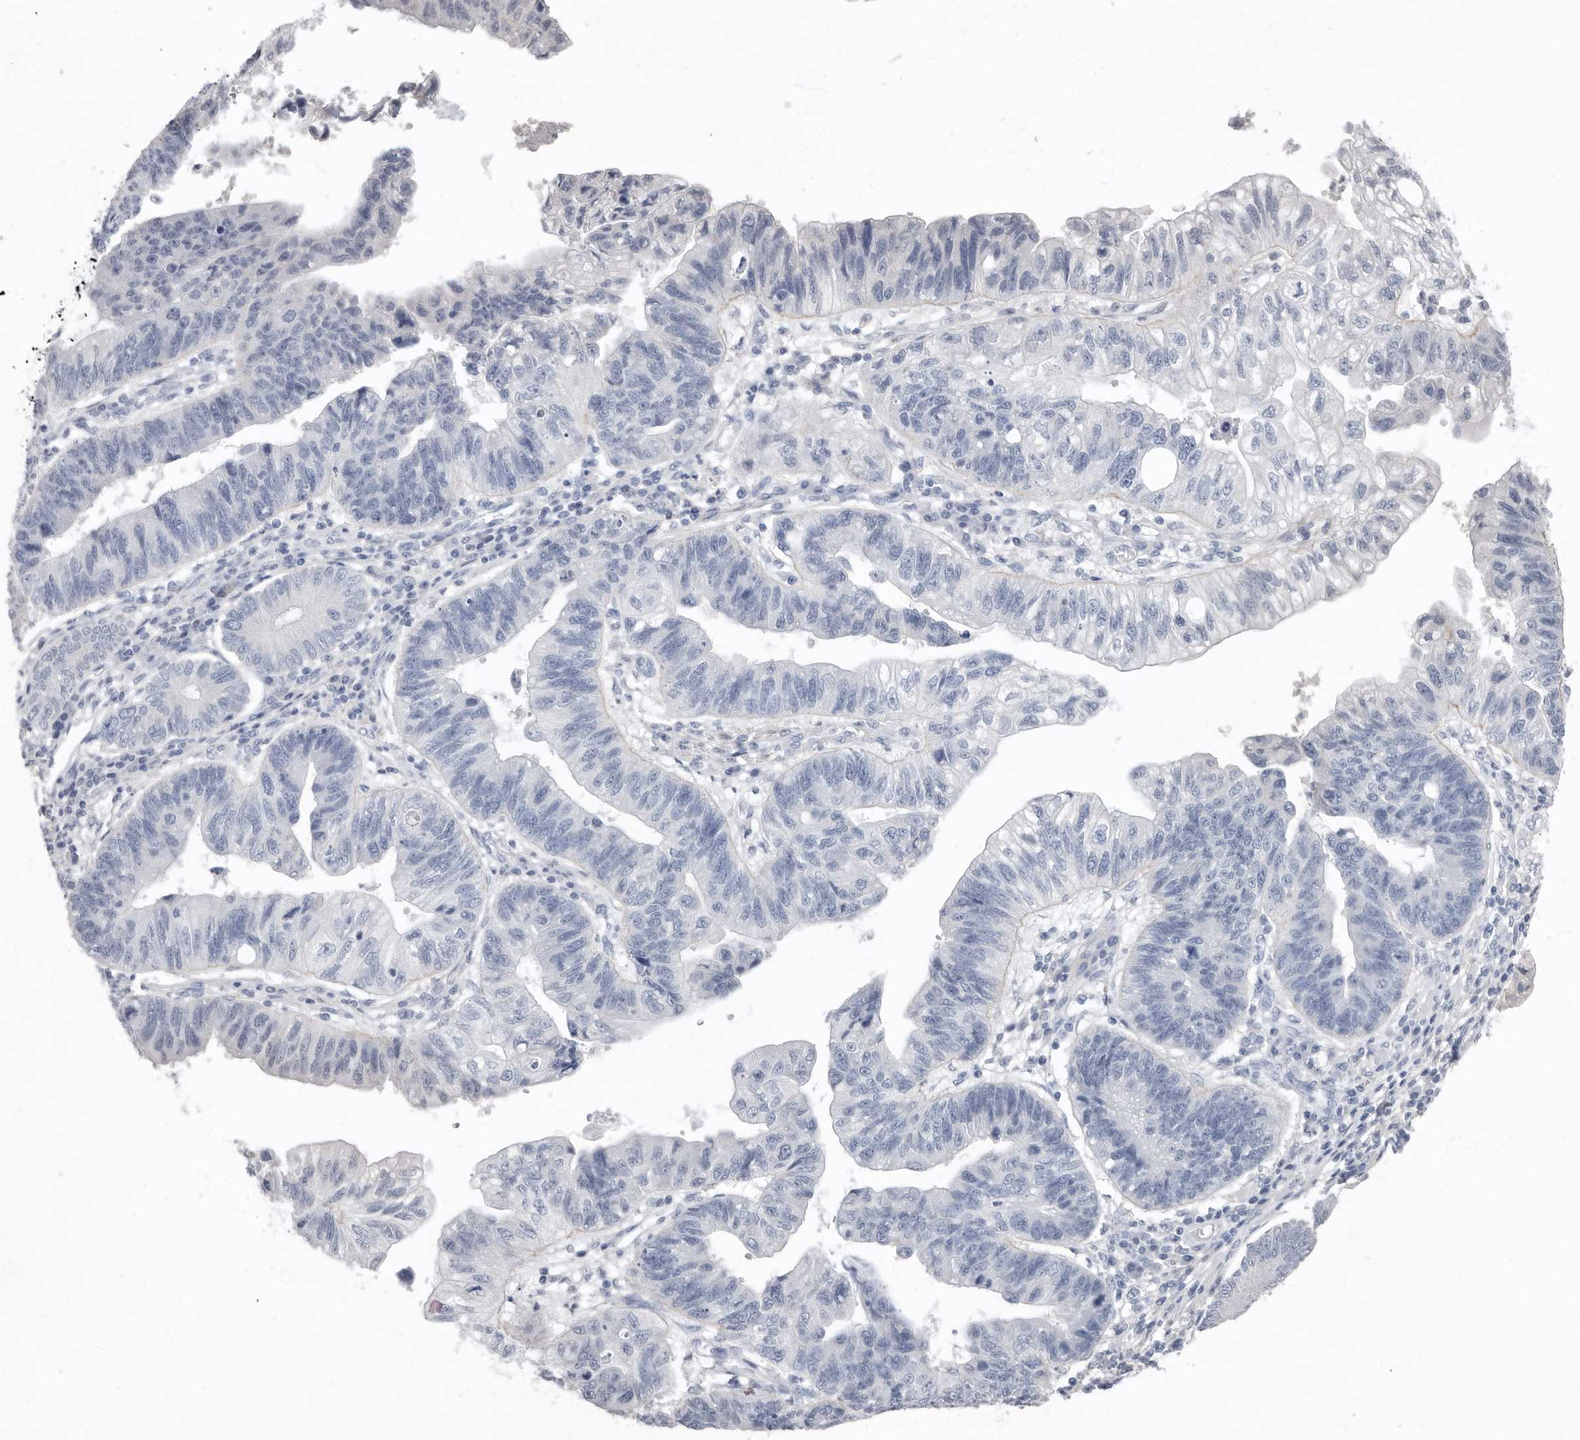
{"staining": {"intensity": "negative", "quantity": "none", "location": "none"}, "tissue": "stomach cancer", "cell_type": "Tumor cells", "image_type": "cancer", "snomed": [{"axis": "morphology", "description": "Adenocarcinoma, NOS"}, {"axis": "topography", "description": "Stomach"}], "caption": "An image of stomach adenocarcinoma stained for a protein exhibits no brown staining in tumor cells. The staining was performed using DAB (3,3'-diaminobenzidine) to visualize the protein expression in brown, while the nuclei were stained in blue with hematoxylin (Magnification: 20x).", "gene": "LRGUK", "patient": {"sex": "male", "age": 59}}